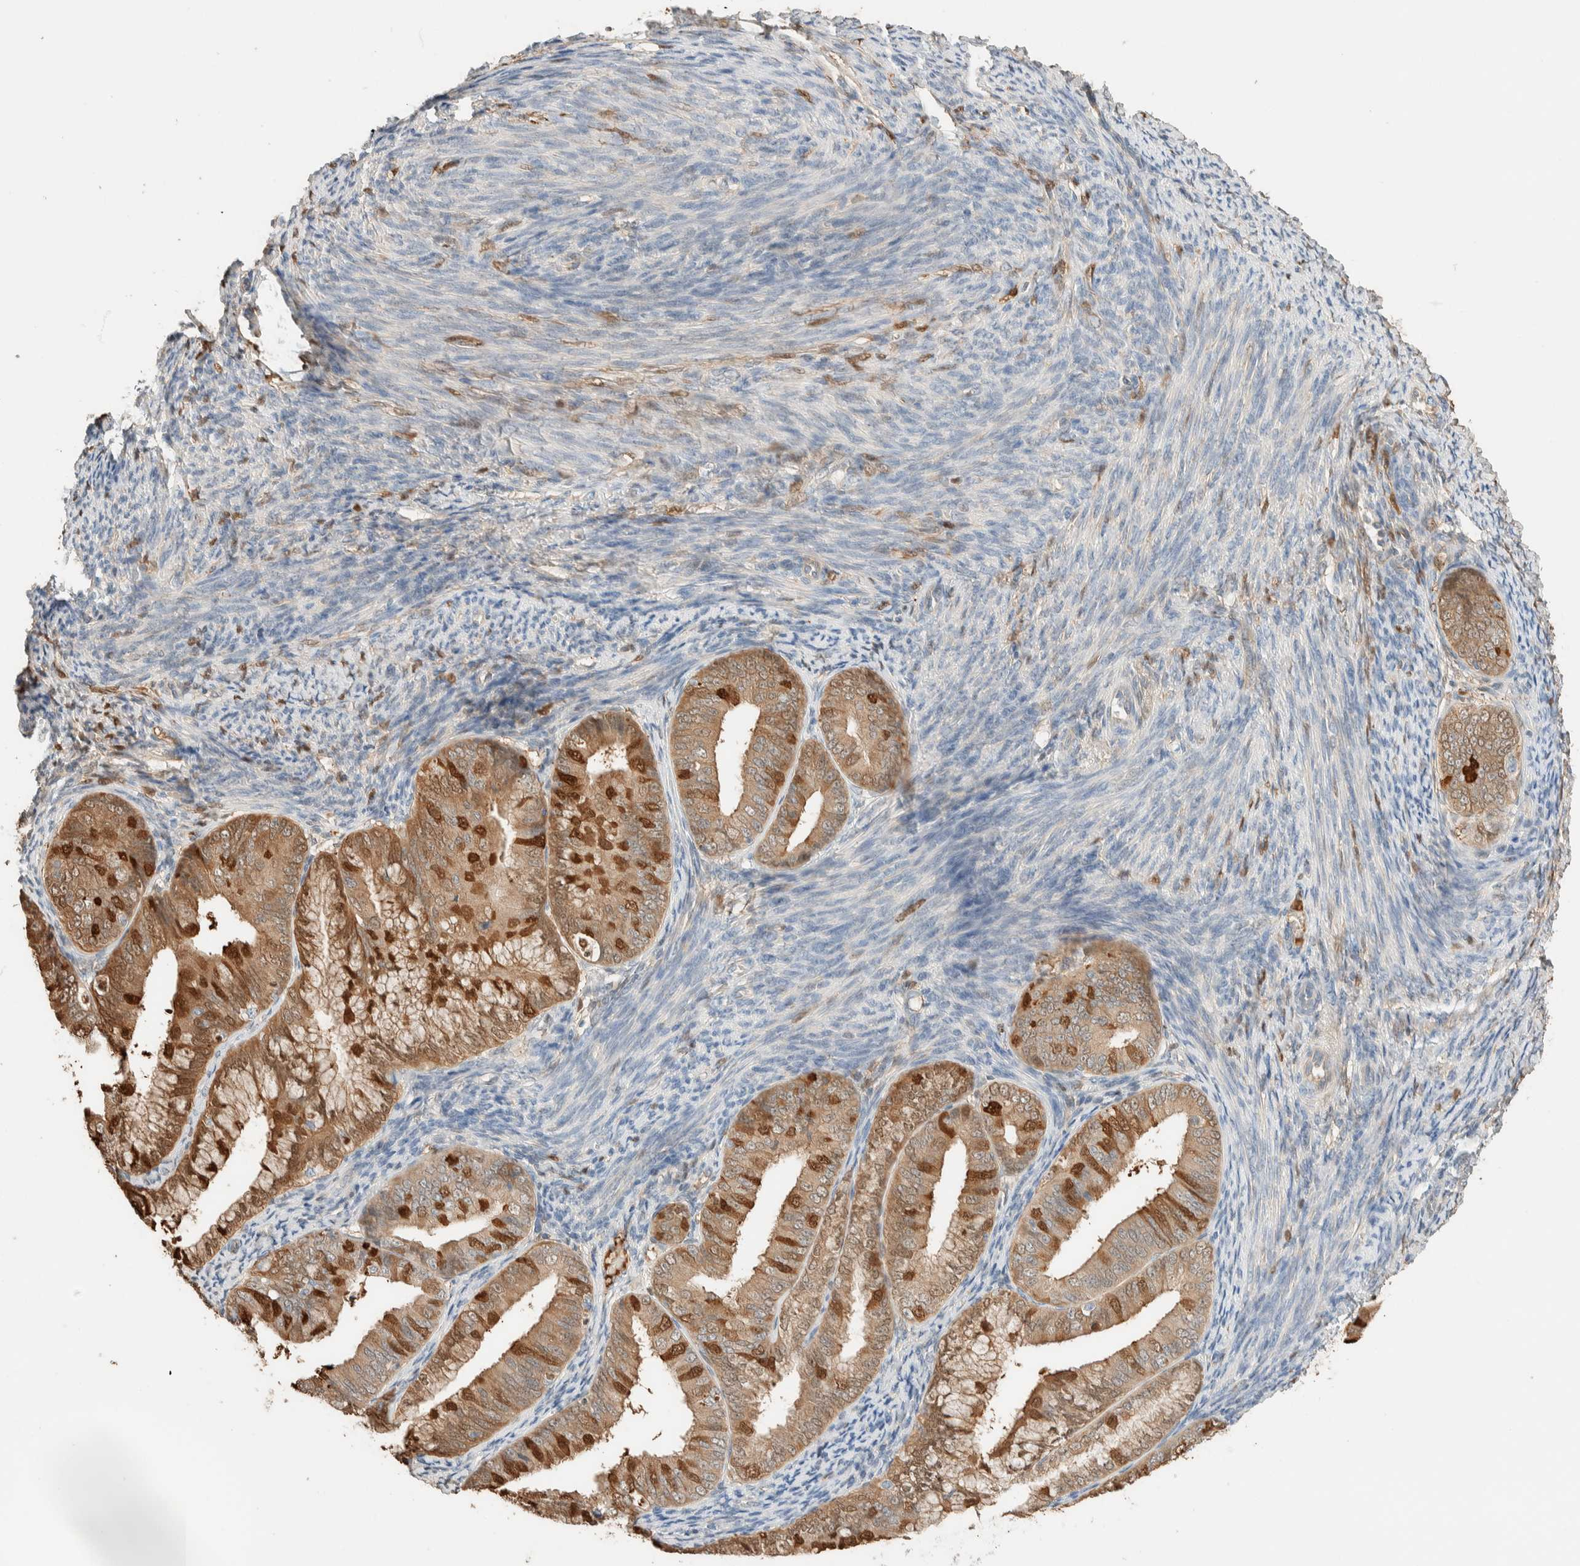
{"staining": {"intensity": "strong", "quantity": "<25%", "location": "cytoplasmic/membranous,nuclear"}, "tissue": "endometrial cancer", "cell_type": "Tumor cells", "image_type": "cancer", "snomed": [{"axis": "morphology", "description": "Adenocarcinoma, NOS"}, {"axis": "topography", "description": "Endometrium"}], "caption": "Immunohistochemical staining of endometrial adenocarcinoma shows medium levels of strong cytoplasmic/membranous and nuclear staining in about <25% of tumor cells.", "gene": "SETD4", "patient": {"sex": "female", "age": 63}}